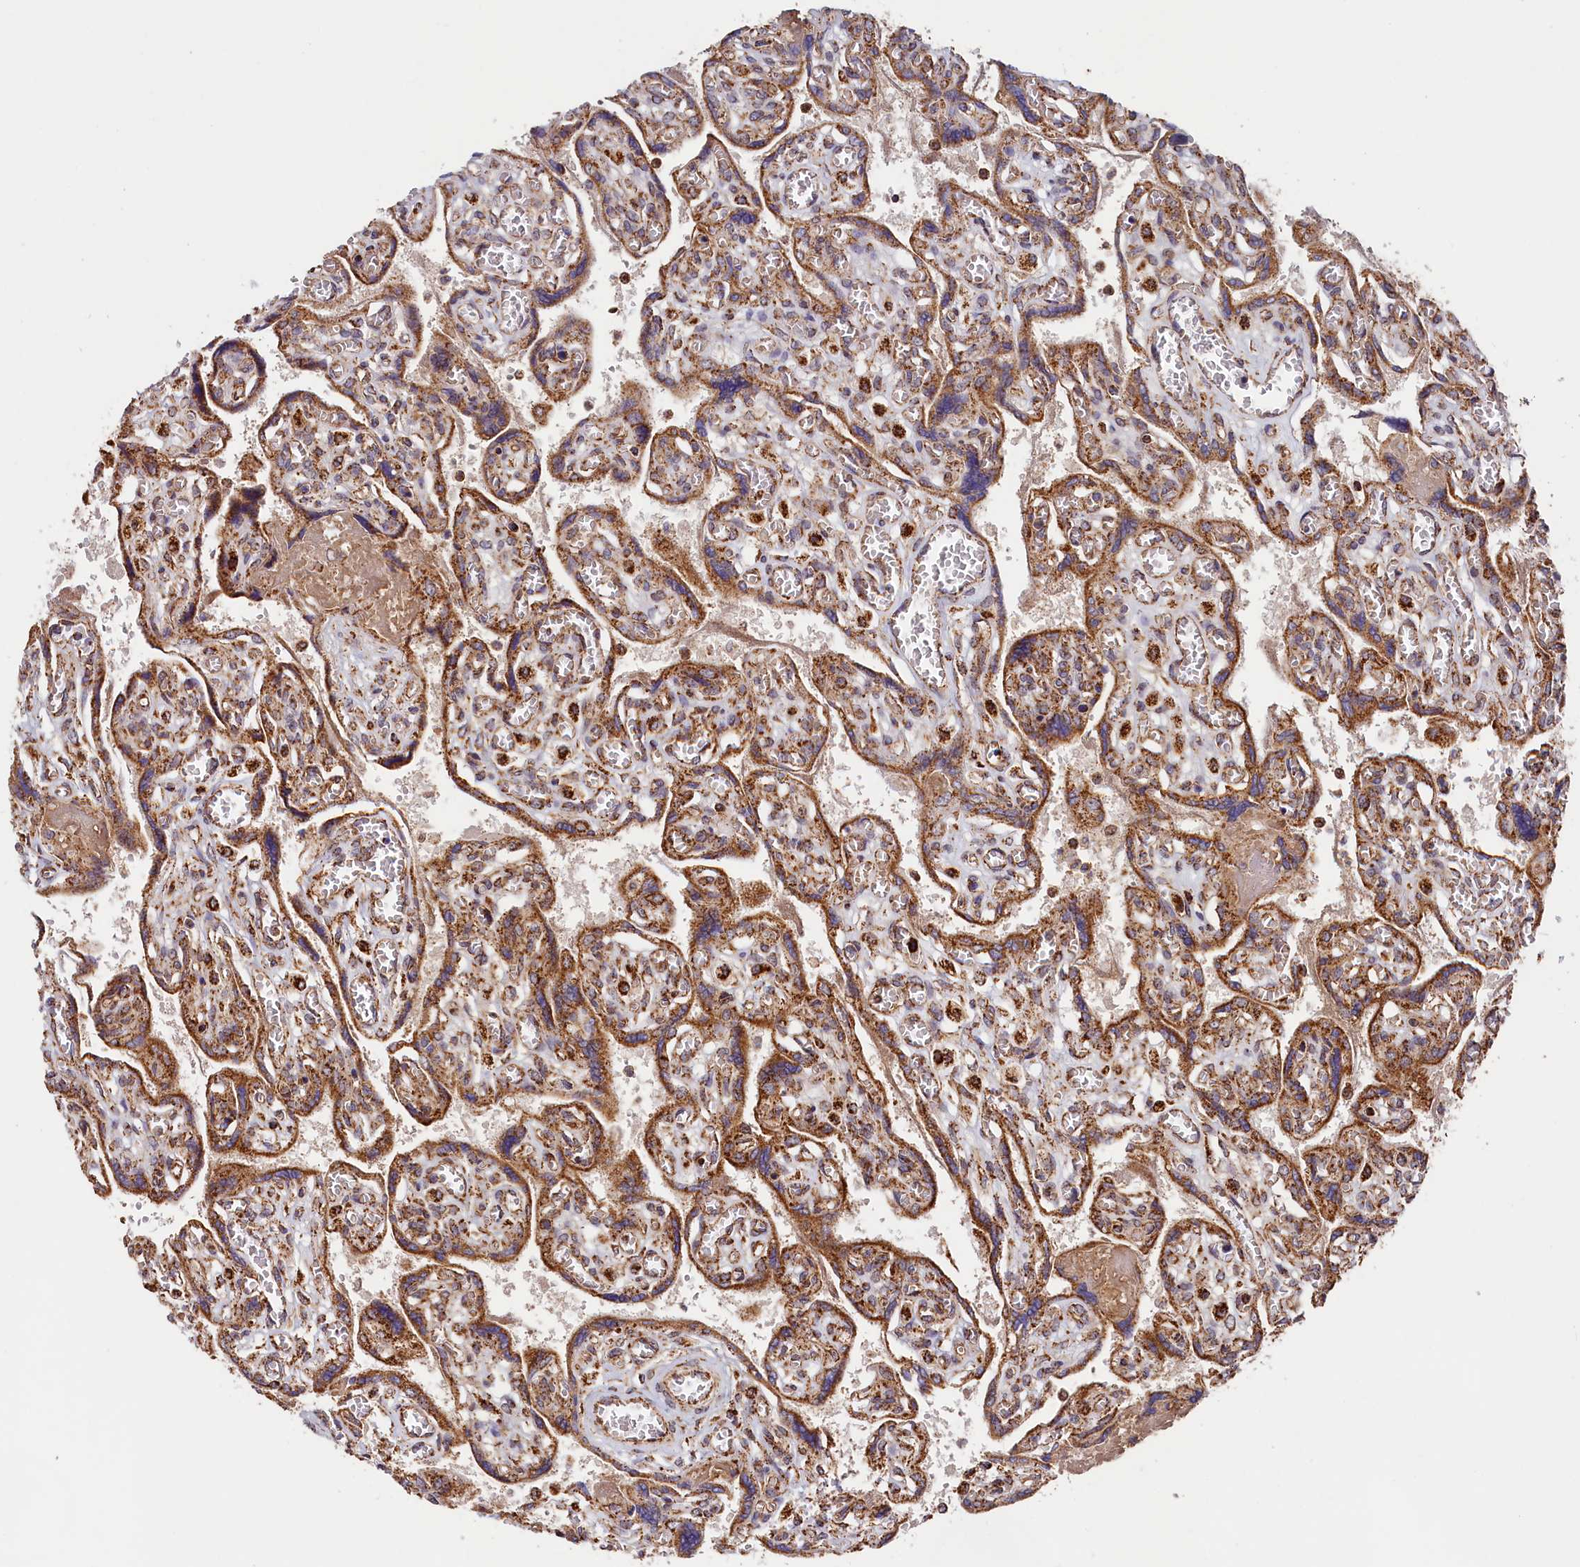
{"staining": {"intensity": "strong", "quantity": ">75%", "location": "cytoplasmic/membranous"}, "tissue": "placenta", "cell_type": "Trophoblastic cells", "image_type": "normal", "snomed": [{"axis": "morphology", "description": "Normal tissue, NOS"}, {"axis": "topography", "description": "Placenta"}], "caption": "DAB (3,3'-diaminobenzidine) immunohistochemical staining of unremarkable placenta exhibits strong cytoplasmic/membranous protein expression in approximately >75% of trophoblastic cells. Nuclei are stained in blue.", "gene": "MACROD1", "patient": {"sex": "female", "age": 39}}